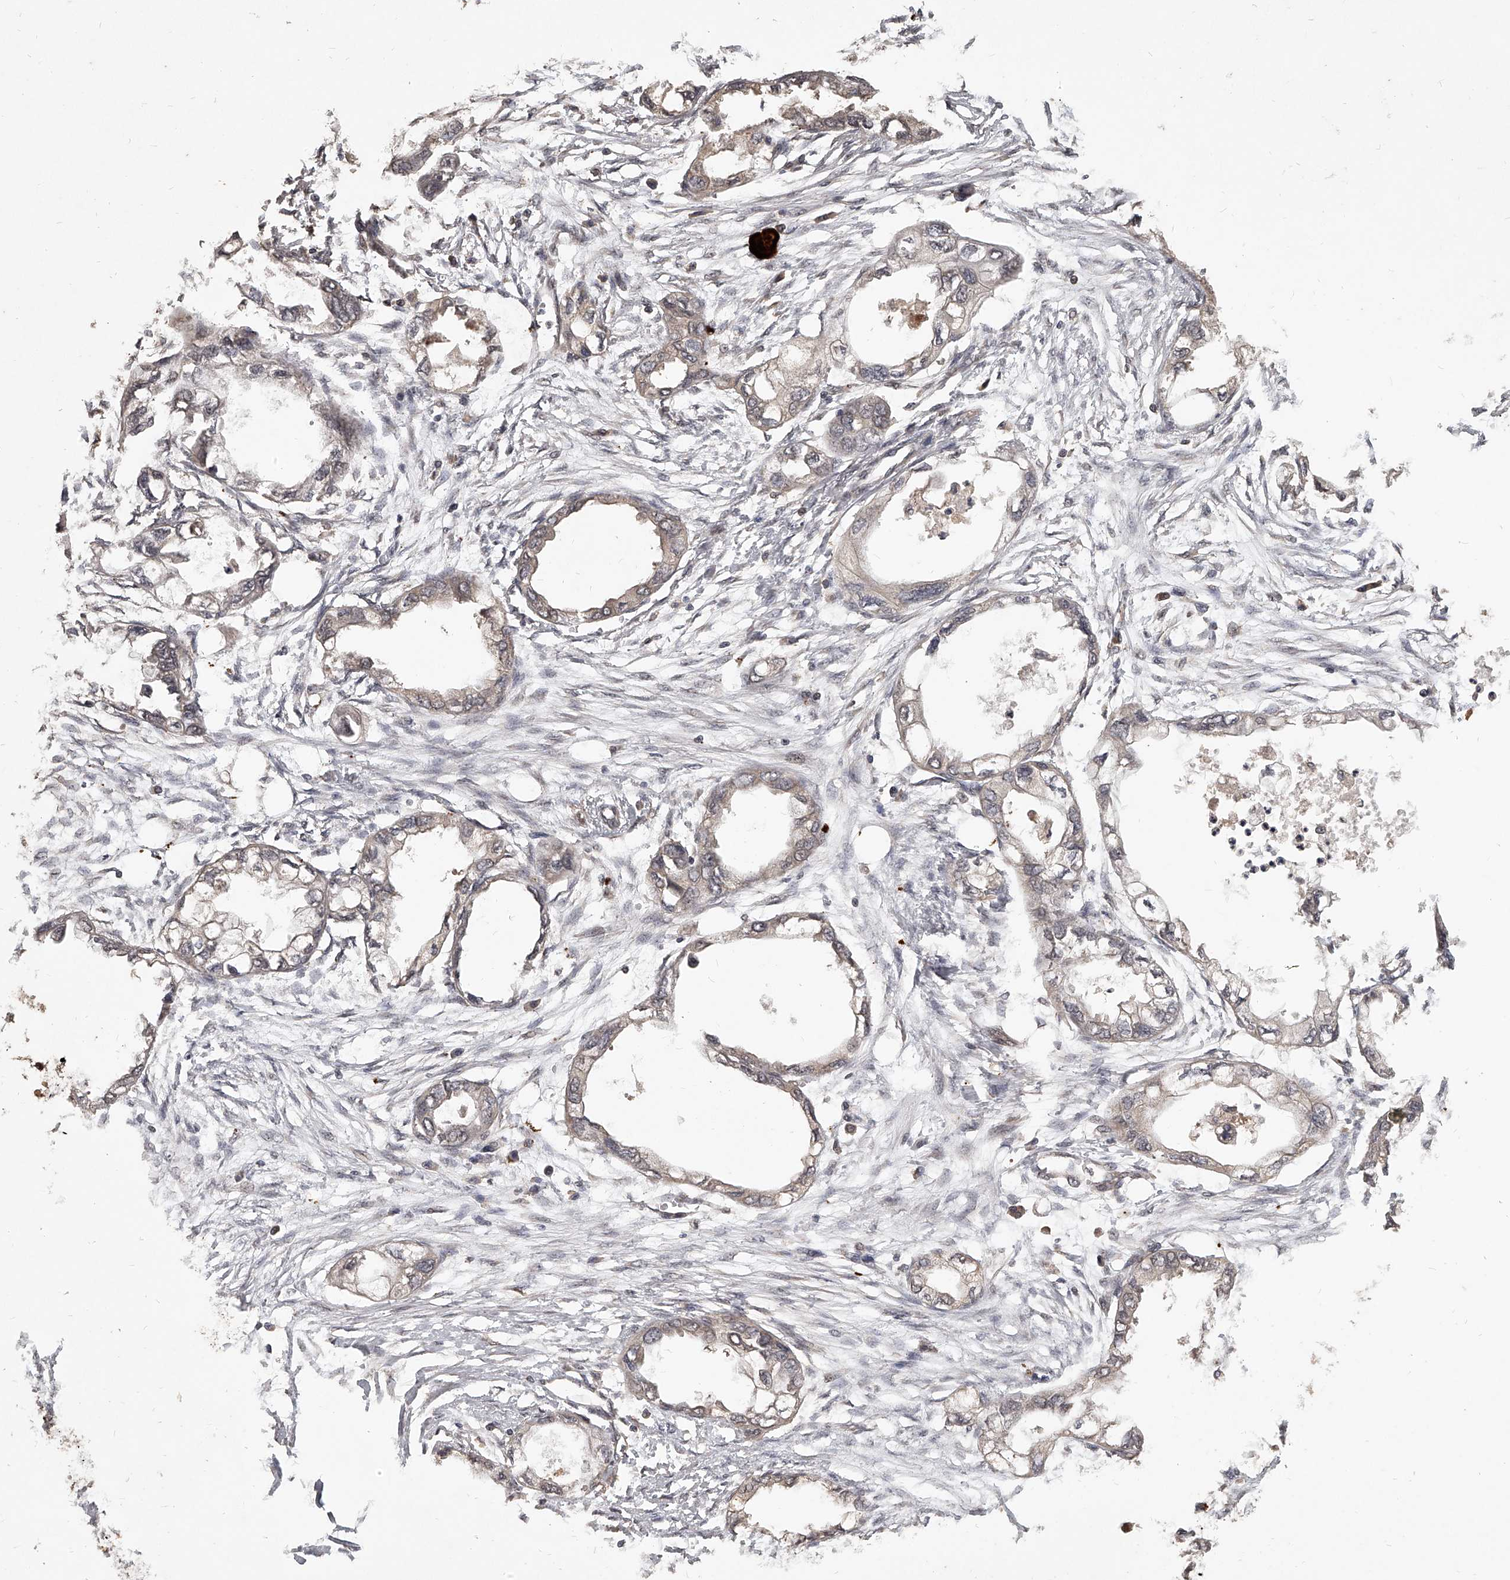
{"staining": {"intensity": "weak", "quantity": "<25%", "location": "cytoplasmic/membranous"}, "tissue": "endometrial cancer", "cell_type": "Tumor cells", "image_type": "cancer", "snomed": [{"axis": "morphology", "description": "Adenocarcinoma, NOS"}, {"axis": "morphology", "description": "Adenocarcinoma, metastatic, NOS"}, {"axis": "topography", "description": "Adipose tissue"}, {"axis": "topography", "description": "Endometrium"}], "caption": "IHC of endometrial adenocarcinoma demonstrates no staining in tumor cells.", "gene": "SLC37A1", "patient": {"sex": "female", "age": 67}}